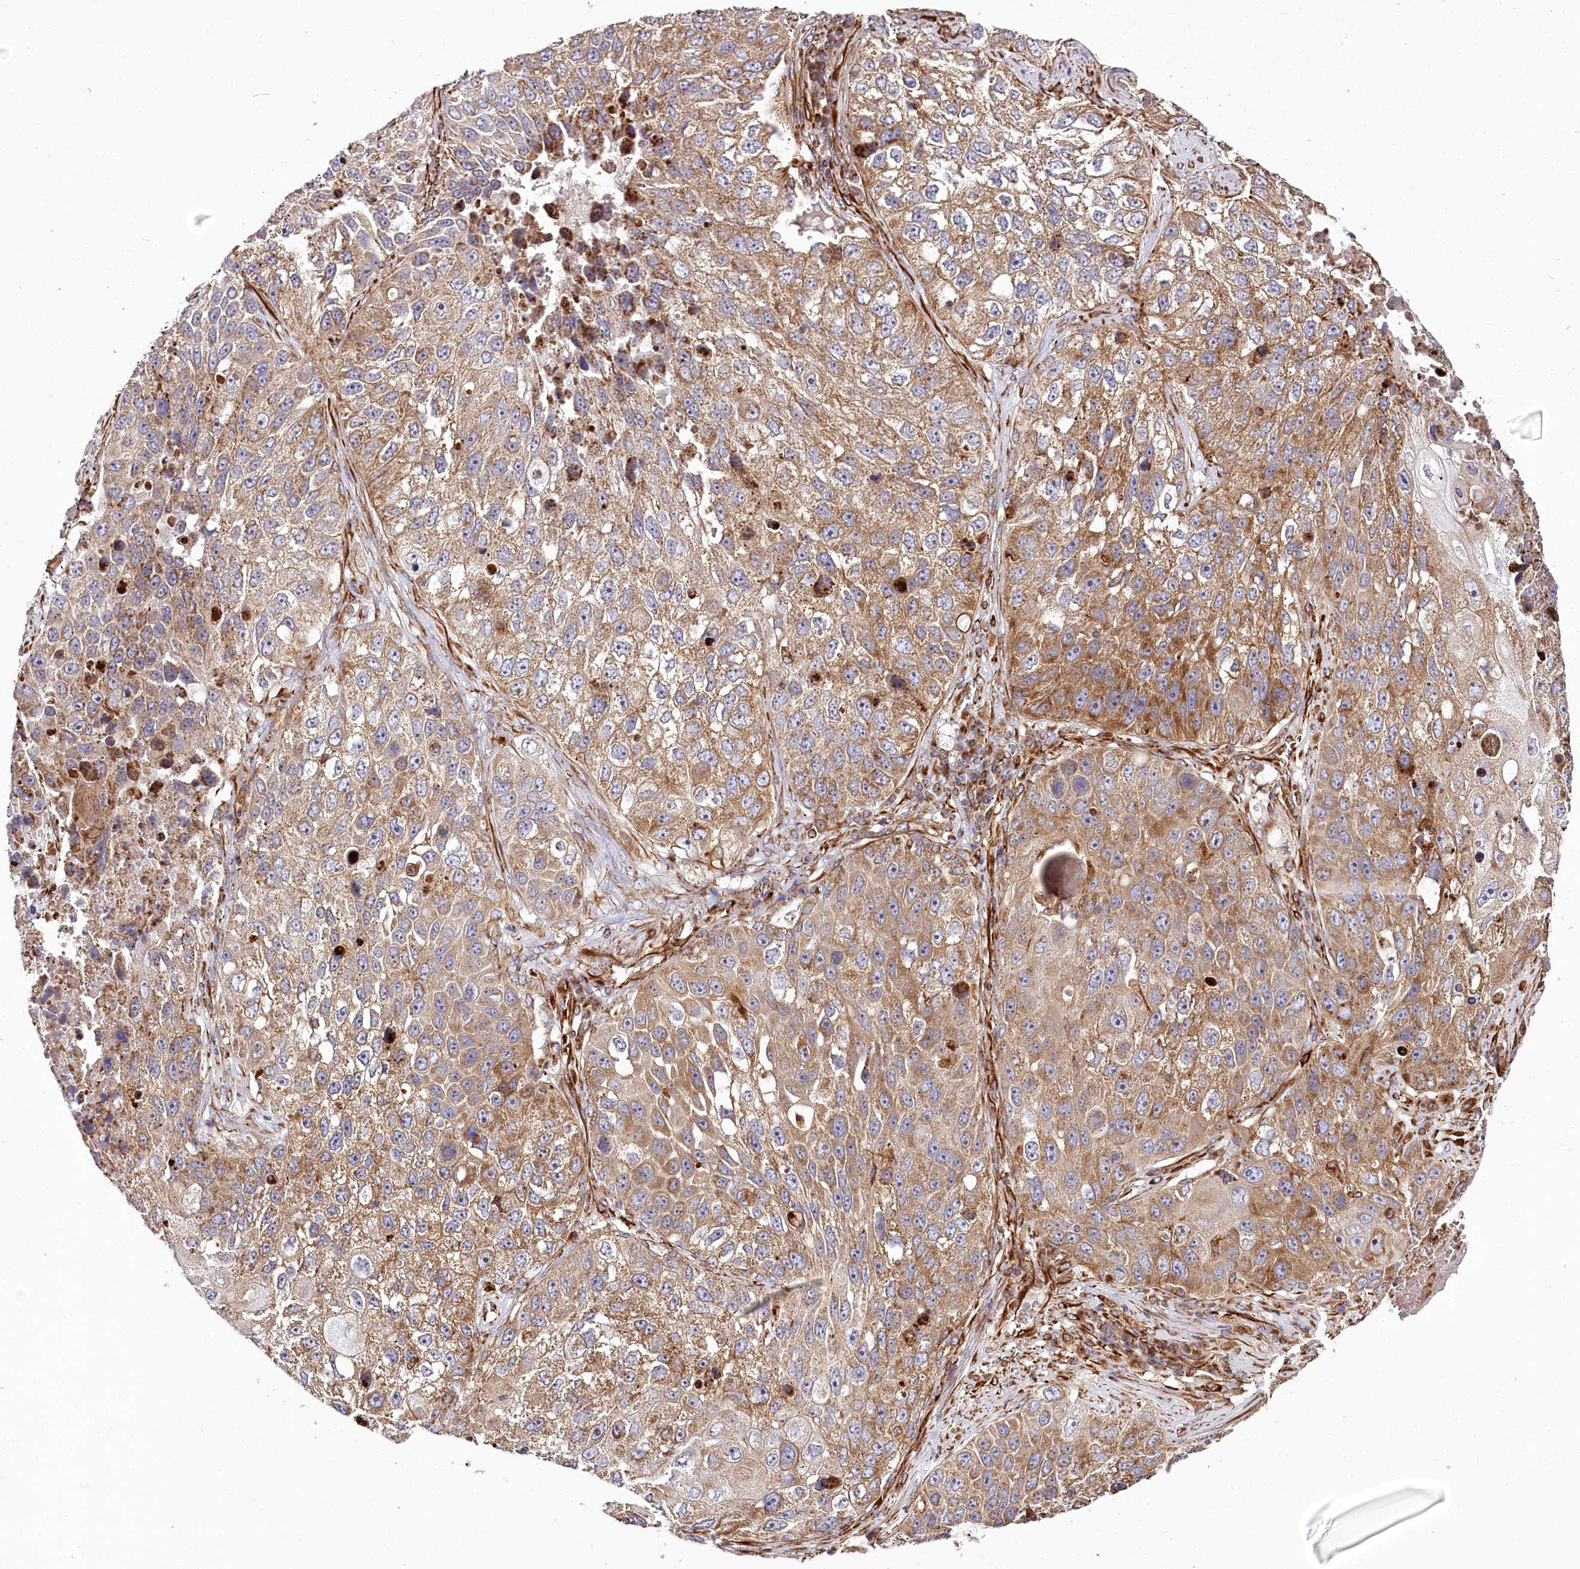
{"staining": {"intensity": "moderate", "quantity": ">75%", "location": "cytoplasmic/membranous"}, "tissue": "lung cancer", "cell_type": "Tumor cells", "image_type": "cancer", "snomed": [{"axis": "morphology", "description": "Squamous cell carcinoma, NOS"}, {"axis": "topography", "description": "Lung"}], "caption": "Immunohistochemical staining of lung cancer (squamous cell carcinoma) reveals medium levels of moderate cytoplasmic/membranous positivity in about >75% of tumor cells. (Stains: DAB (3,3'-diaminobenzidine) in brown, nuclei in blue, Microscopy: brightfield microscopy at high magnification).", "gene": "THUMPD3", "patient": {"sex": "male", "age": 61}}